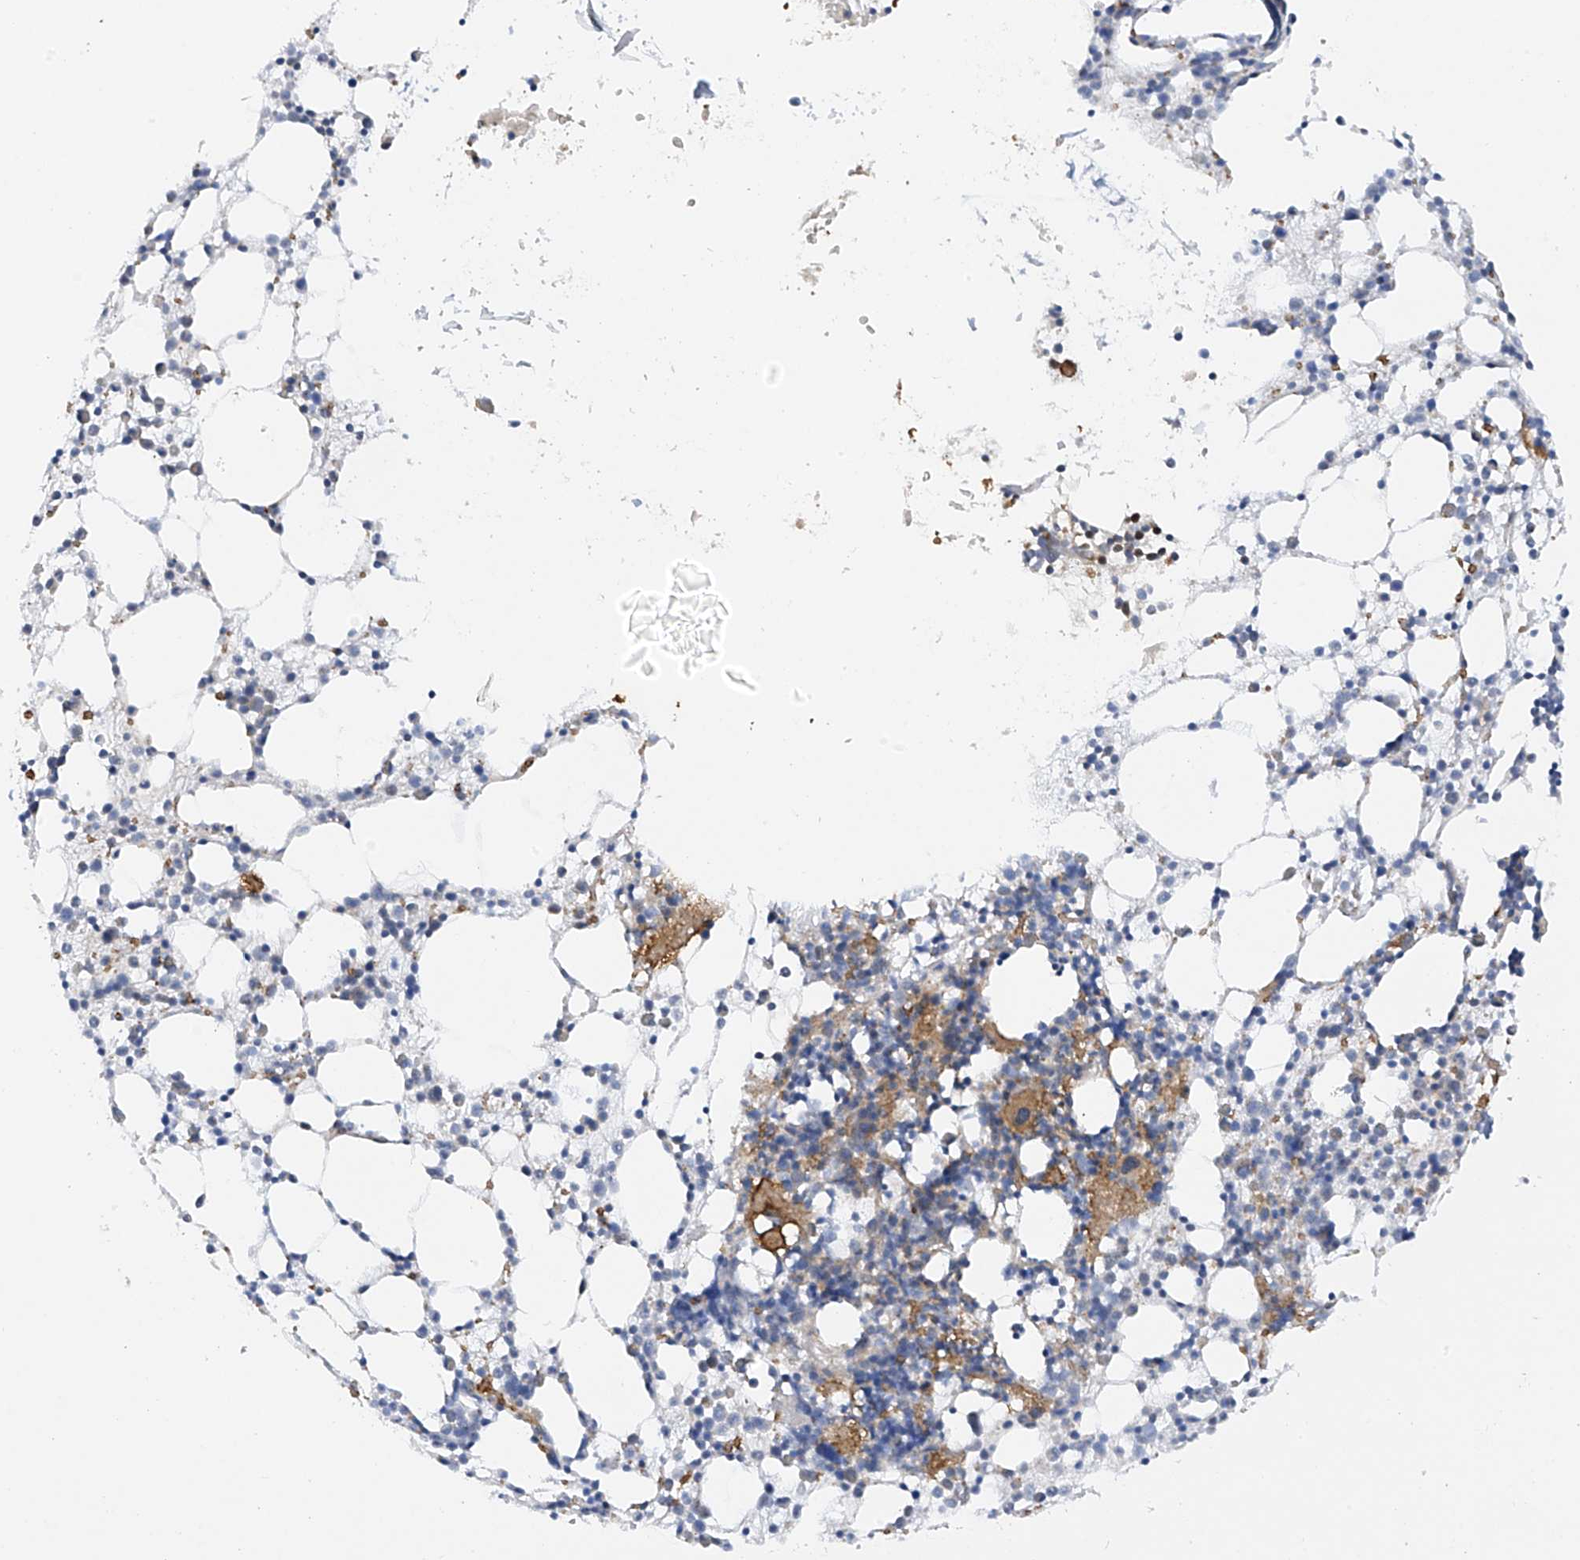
{"staining": {"intensity": "moderate", "quantity": "<25%", "location": "cytoplasmic/membranous"}, "tissue": "bone marrow", "cell_type": "Hematopoietic cells", "image_type": "normal", "snomed": [{"axis": "morphology", "description": "Normal tissue, NOS"}, {"axis": "topography", "description": "Bone marrow"}], "caption": "About <25% of hematopoietic cells in unremarkable bone marrow demonstrate moderate cytoplasmic/membranous protein staining as visualized by brown immunohistochemical staining.", "gene": "METTL18", "patient": {"sex": "female", "age": 57}}